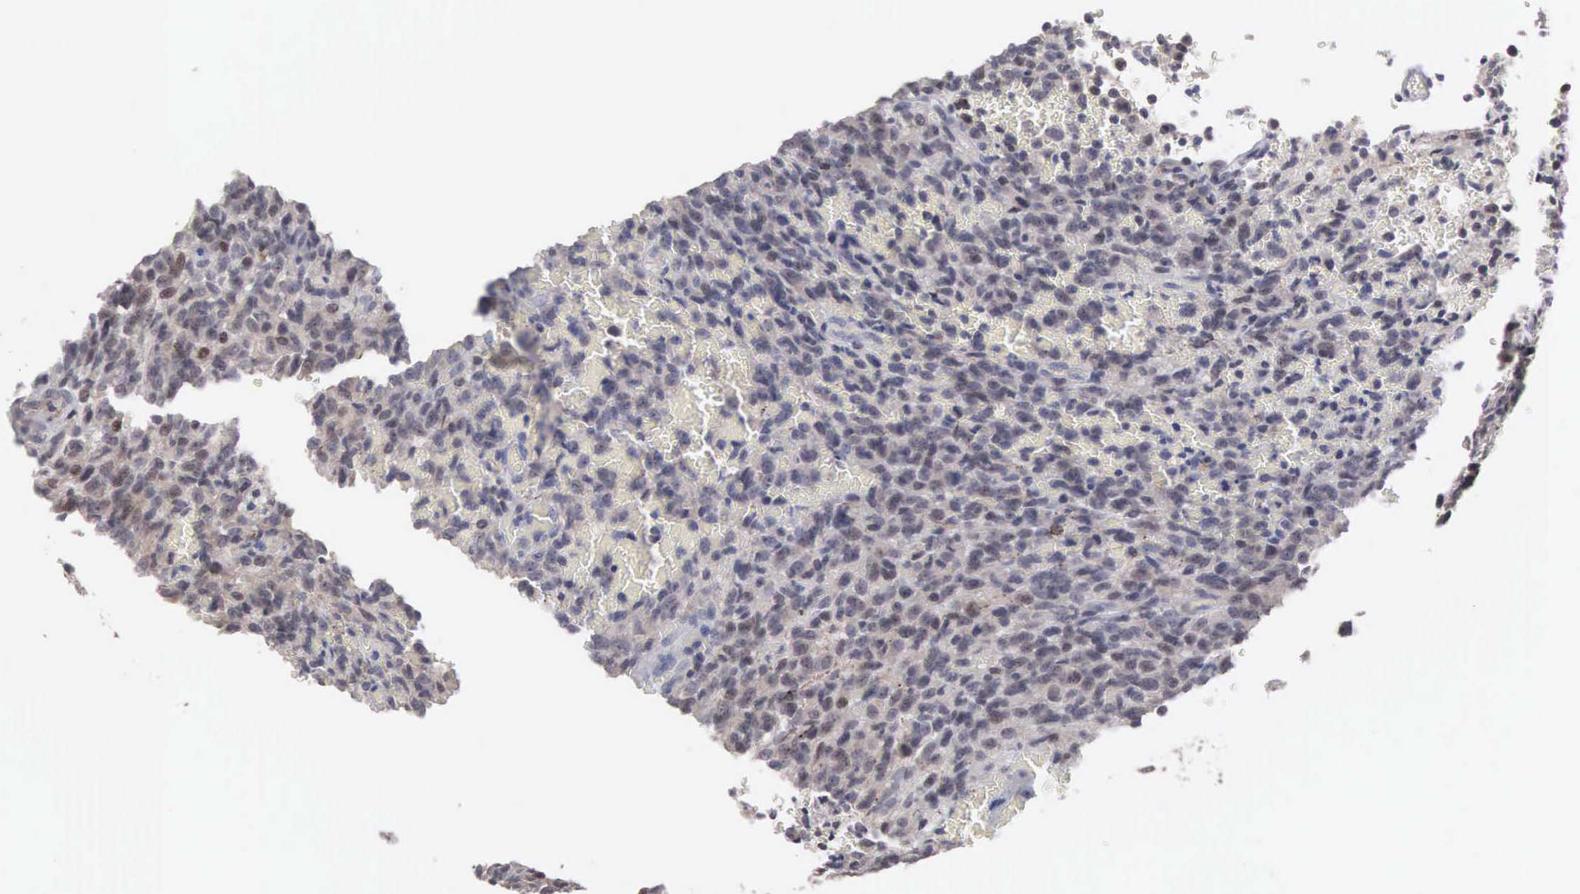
{"staining": {"intensity": "negative", "quantity": "none", "location": "none"}, "tissue": "glioma", "cell_type": "Tumor cells", "image_type": "cancer", "snomed": [{"axis": "morphology", "description": "Glioma, malignant, High grade"}, {"axis": "topography", "description": "Brain"}], "caption": "IHC photomicrograph of neoplastic tissue: high-grade glioma (malignant) stained with DAB exhibits no significant protein positivity in tumor cells.", "gene": "ACOT4", "patient": {"sex": "male", "age": 56}}